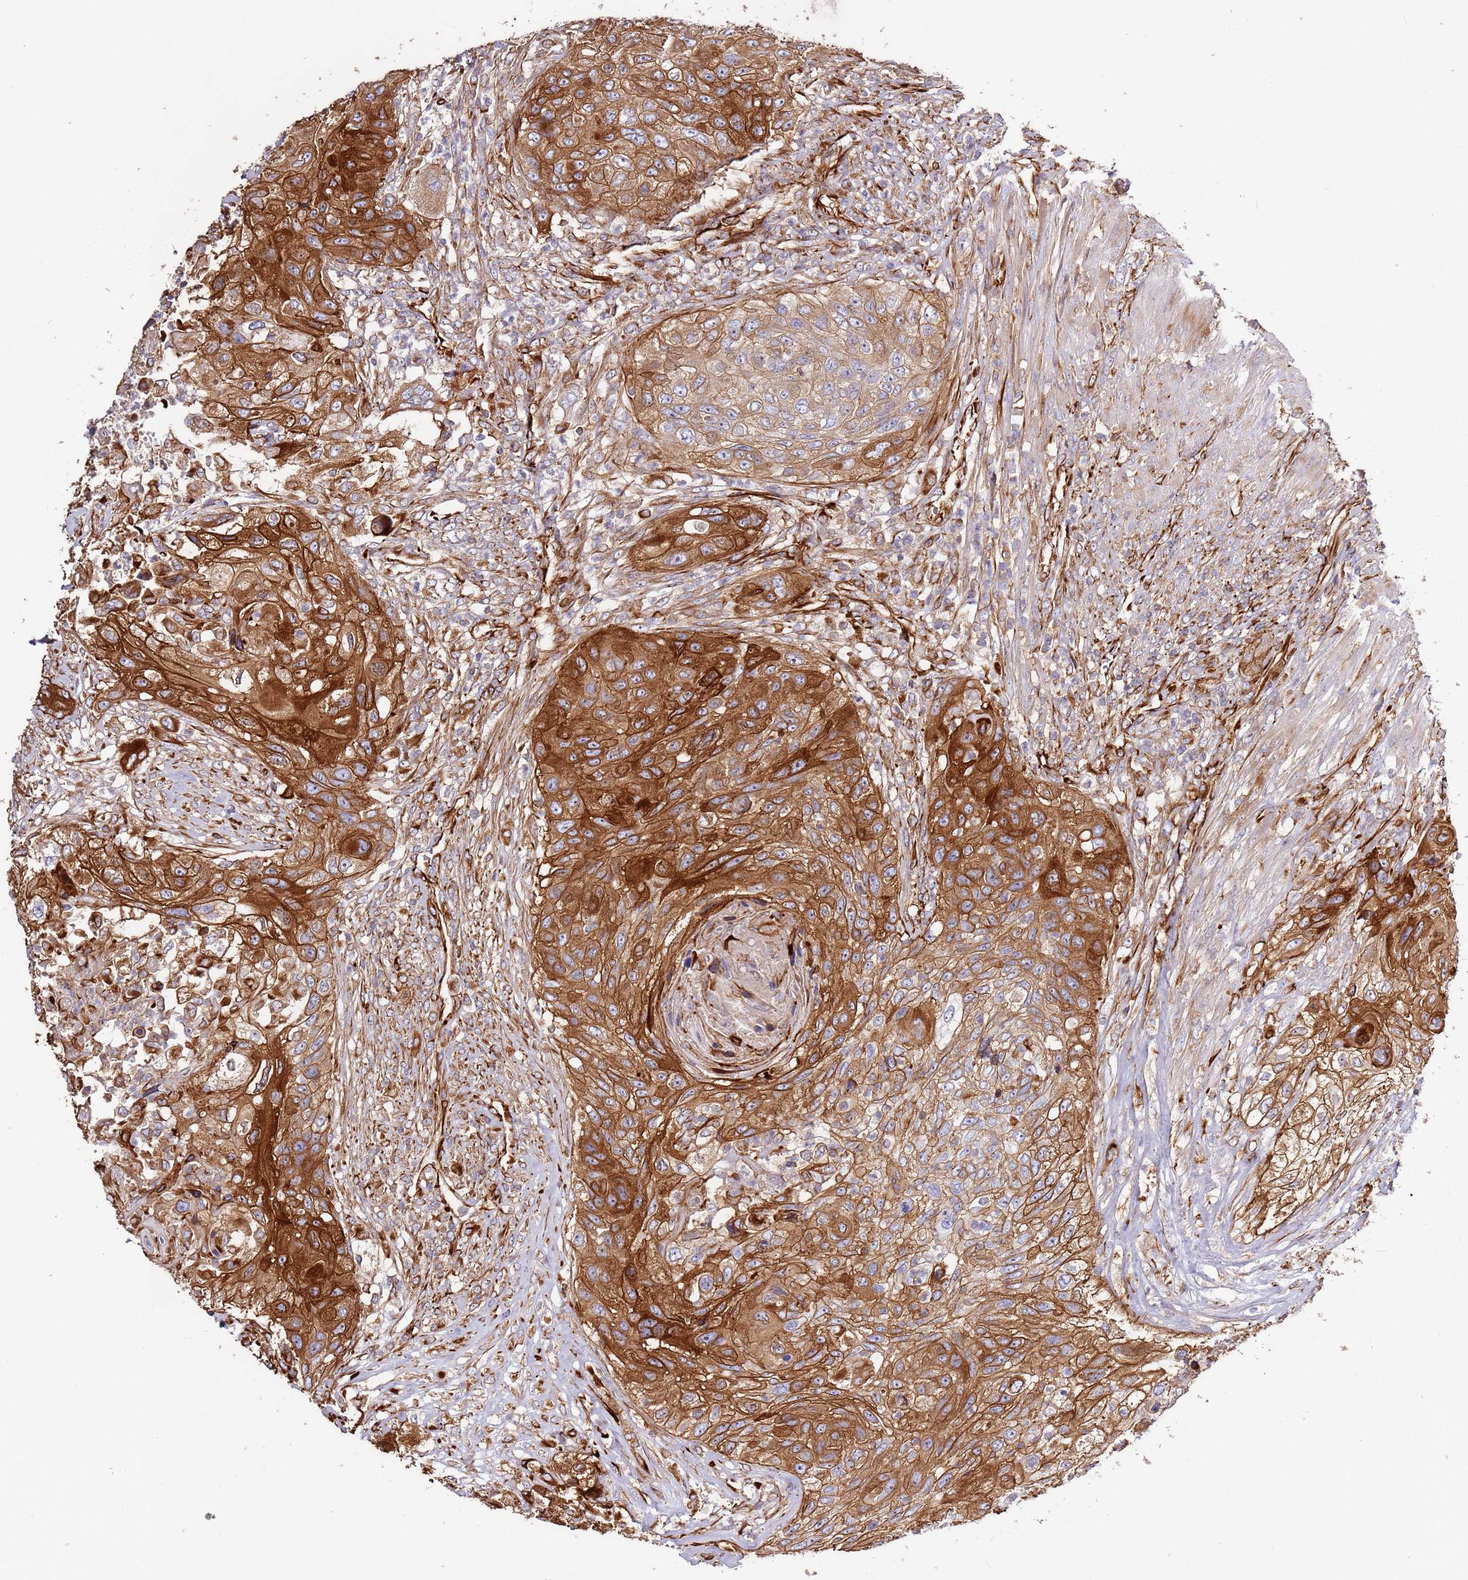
{"staining": {"intensity": "strong", "quantity": ">75%", "location": "cytoplasmic/membranous"}, "tissue": "urothelial cancer", "cell_type": "Tumor cells", "image_type": "cancer", "snomed": [{"axis": "morphology", "description": "Urothelial carcinoma, High grade"}, {"axis": "topography", "description": "Urinary bladder"}], "caption": "A high amount of strong cytoplasmic/membranous positivity is present in about >75% of tumor cells in urothelial cancer tissue.", "gene": "MRGPRE", "patient": {"sex": "female", "age": 60}}